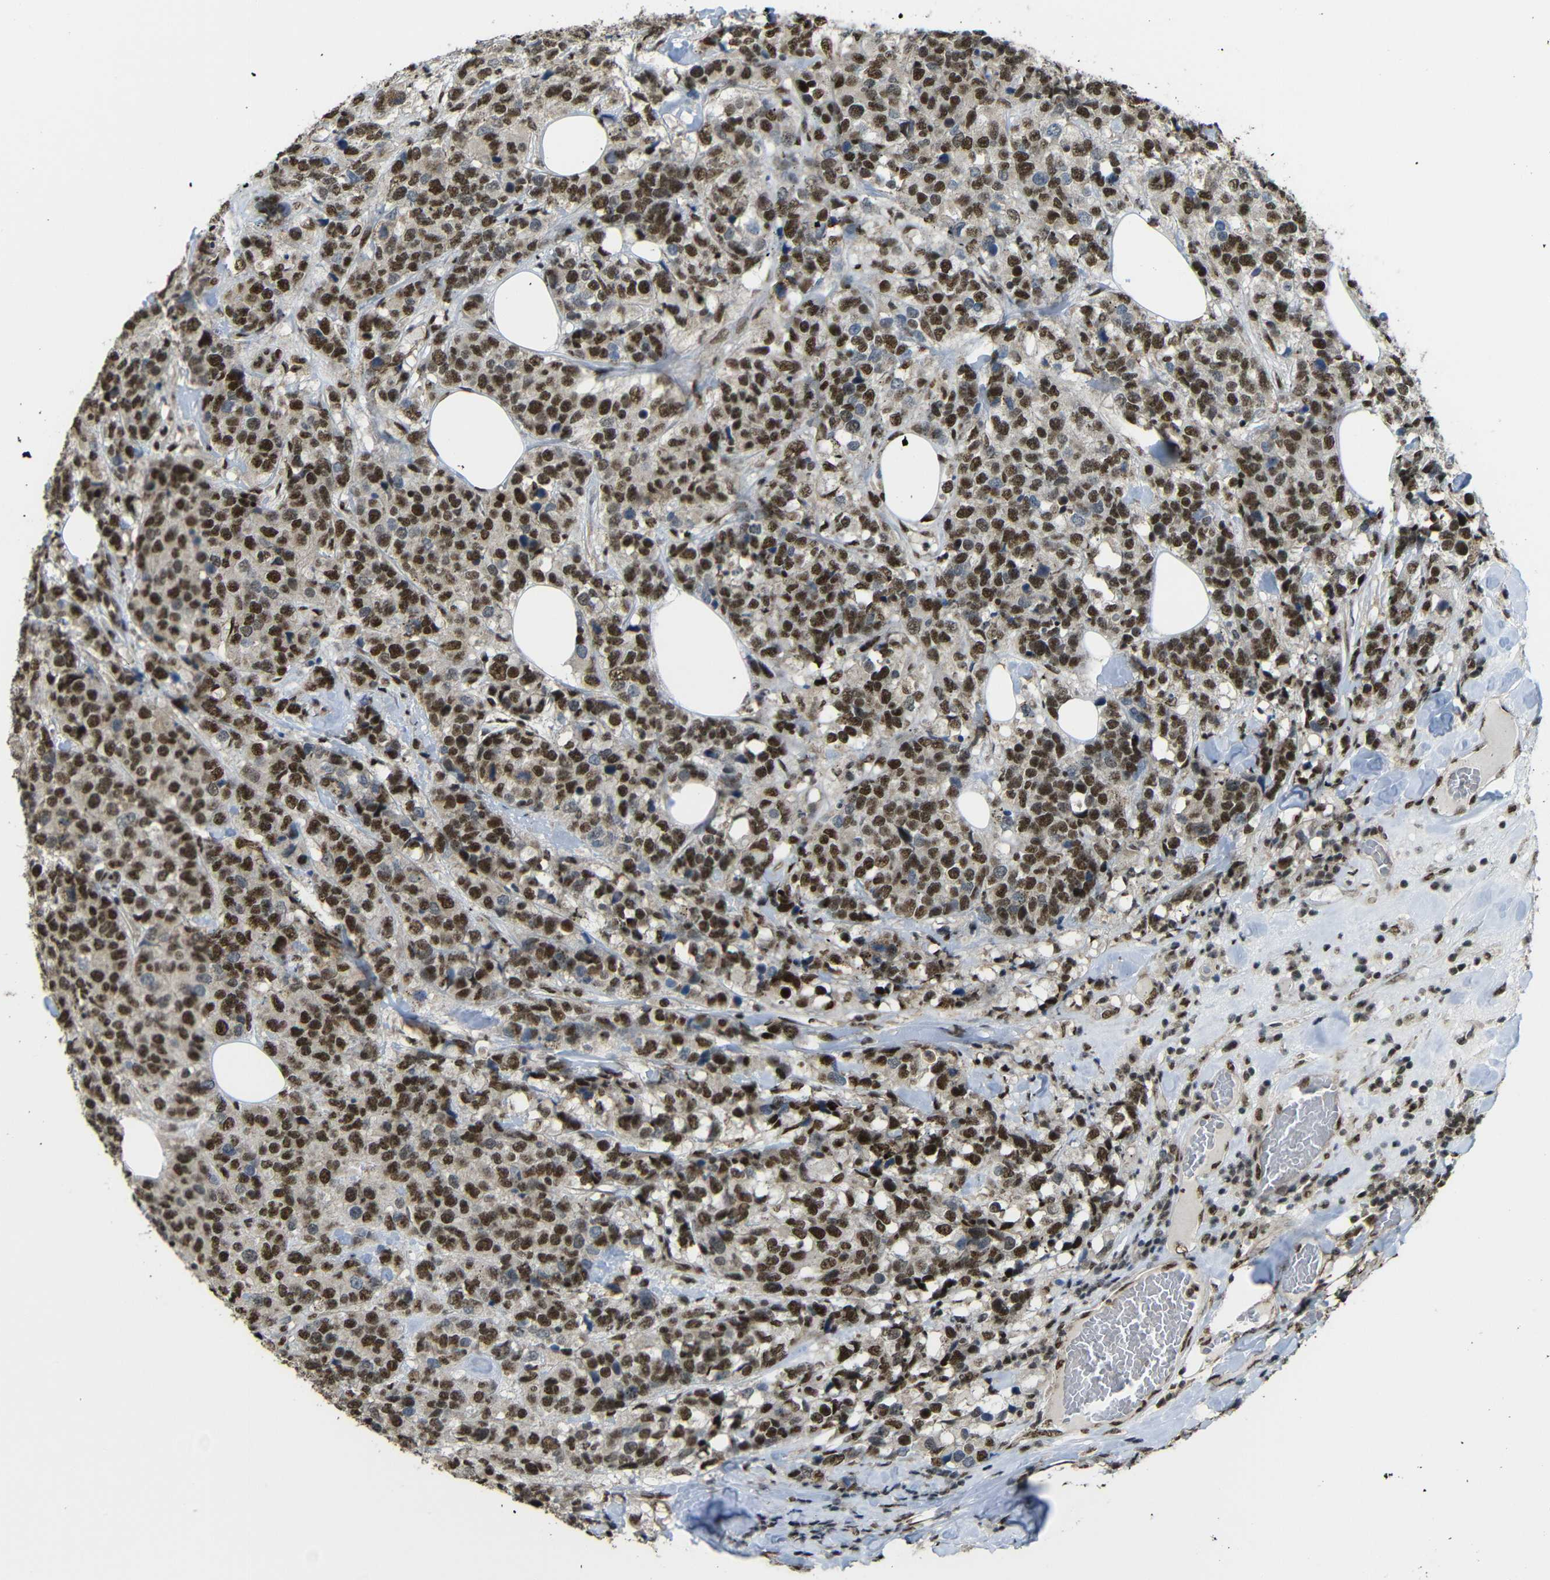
{"staining": {"intensity": "moderate", "quantity": "25%-75%", "location": "cytoplasmic/membranous,nuclear"}, "tissue": "breast cancer", "cell_type": "Tumor cells", "image_type": "cancer", "snomed": [{"axis": "morphology", "description": "Lobular carcinoma"}, {"axis": "topography", "description": "Breast"}], "caption": "Breast lobular carcinoma tissue demonstrates moderate cytoplasmic/membranous and nuclear positivity in about 25%-75% of tumor cells, visualized by immunohistochemistry.", "gene": "TCF7L2", "patient": {"sex": "female", "age": 59}}